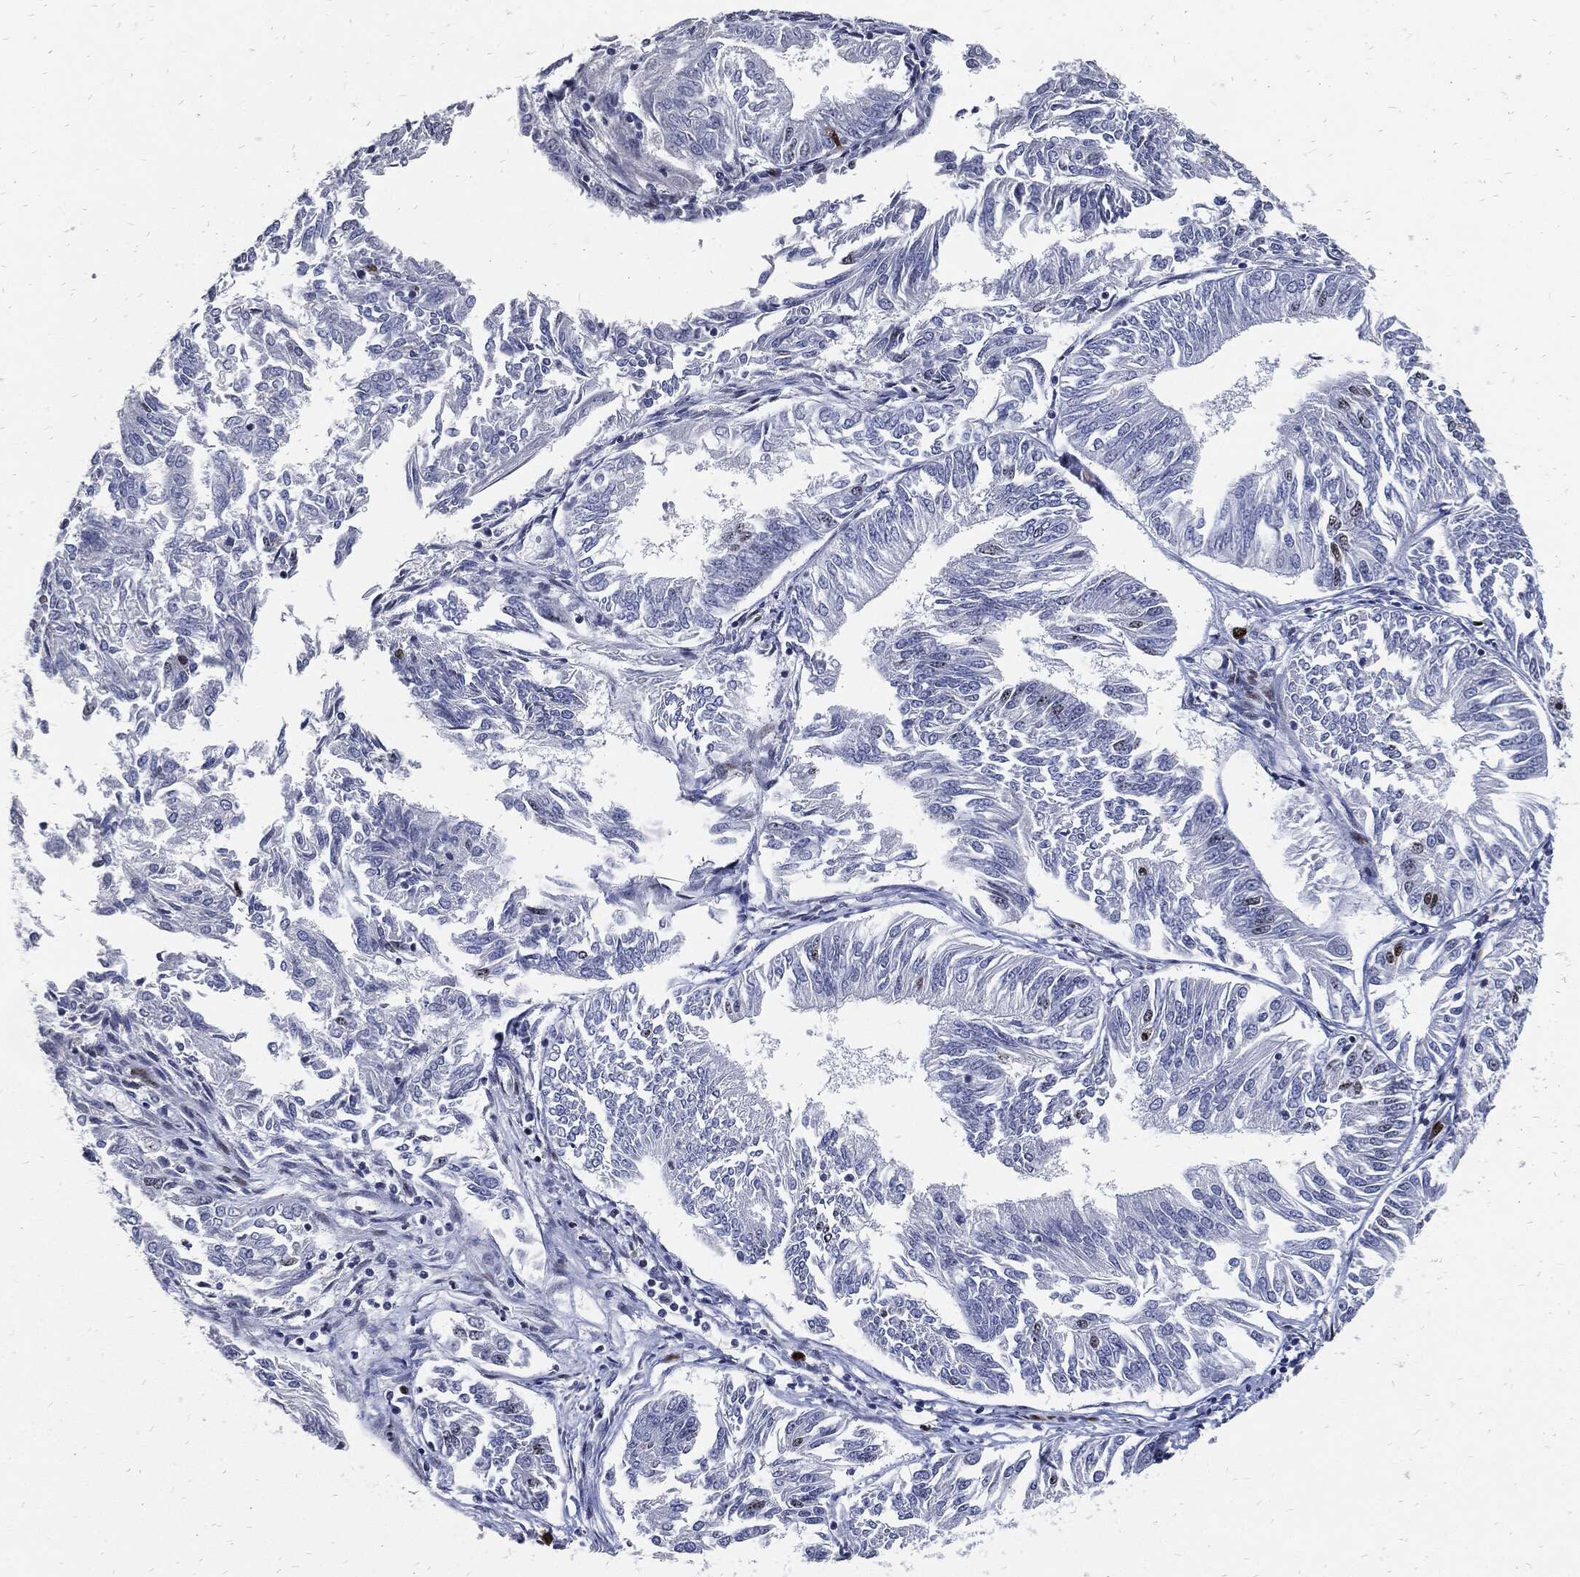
{"staining": {"intensity": "strong", "quantity": "<25%", "location": "nuclear"}, "tissue": "endometrial cancer", "cell_type": "Tumor cells", "image_type": "cancer", "snomed": [{"axis": "morphology", "description": "Adenocarcinoma, NOS"}, {"axis": "topography", "description": "Endometrium"}], "caption": "High-magnification brightfield microscopy of endometrial adenocarcinoma stained with DAB (3,3'-diaminobenzidine) (brown) and counterstained with hematoxylin (blue). tumor cells exhibit strong nuclear expression is present in about<25% of cells.", "gene": "MKI67", "patient": {"sex": "female", "age": 58}}